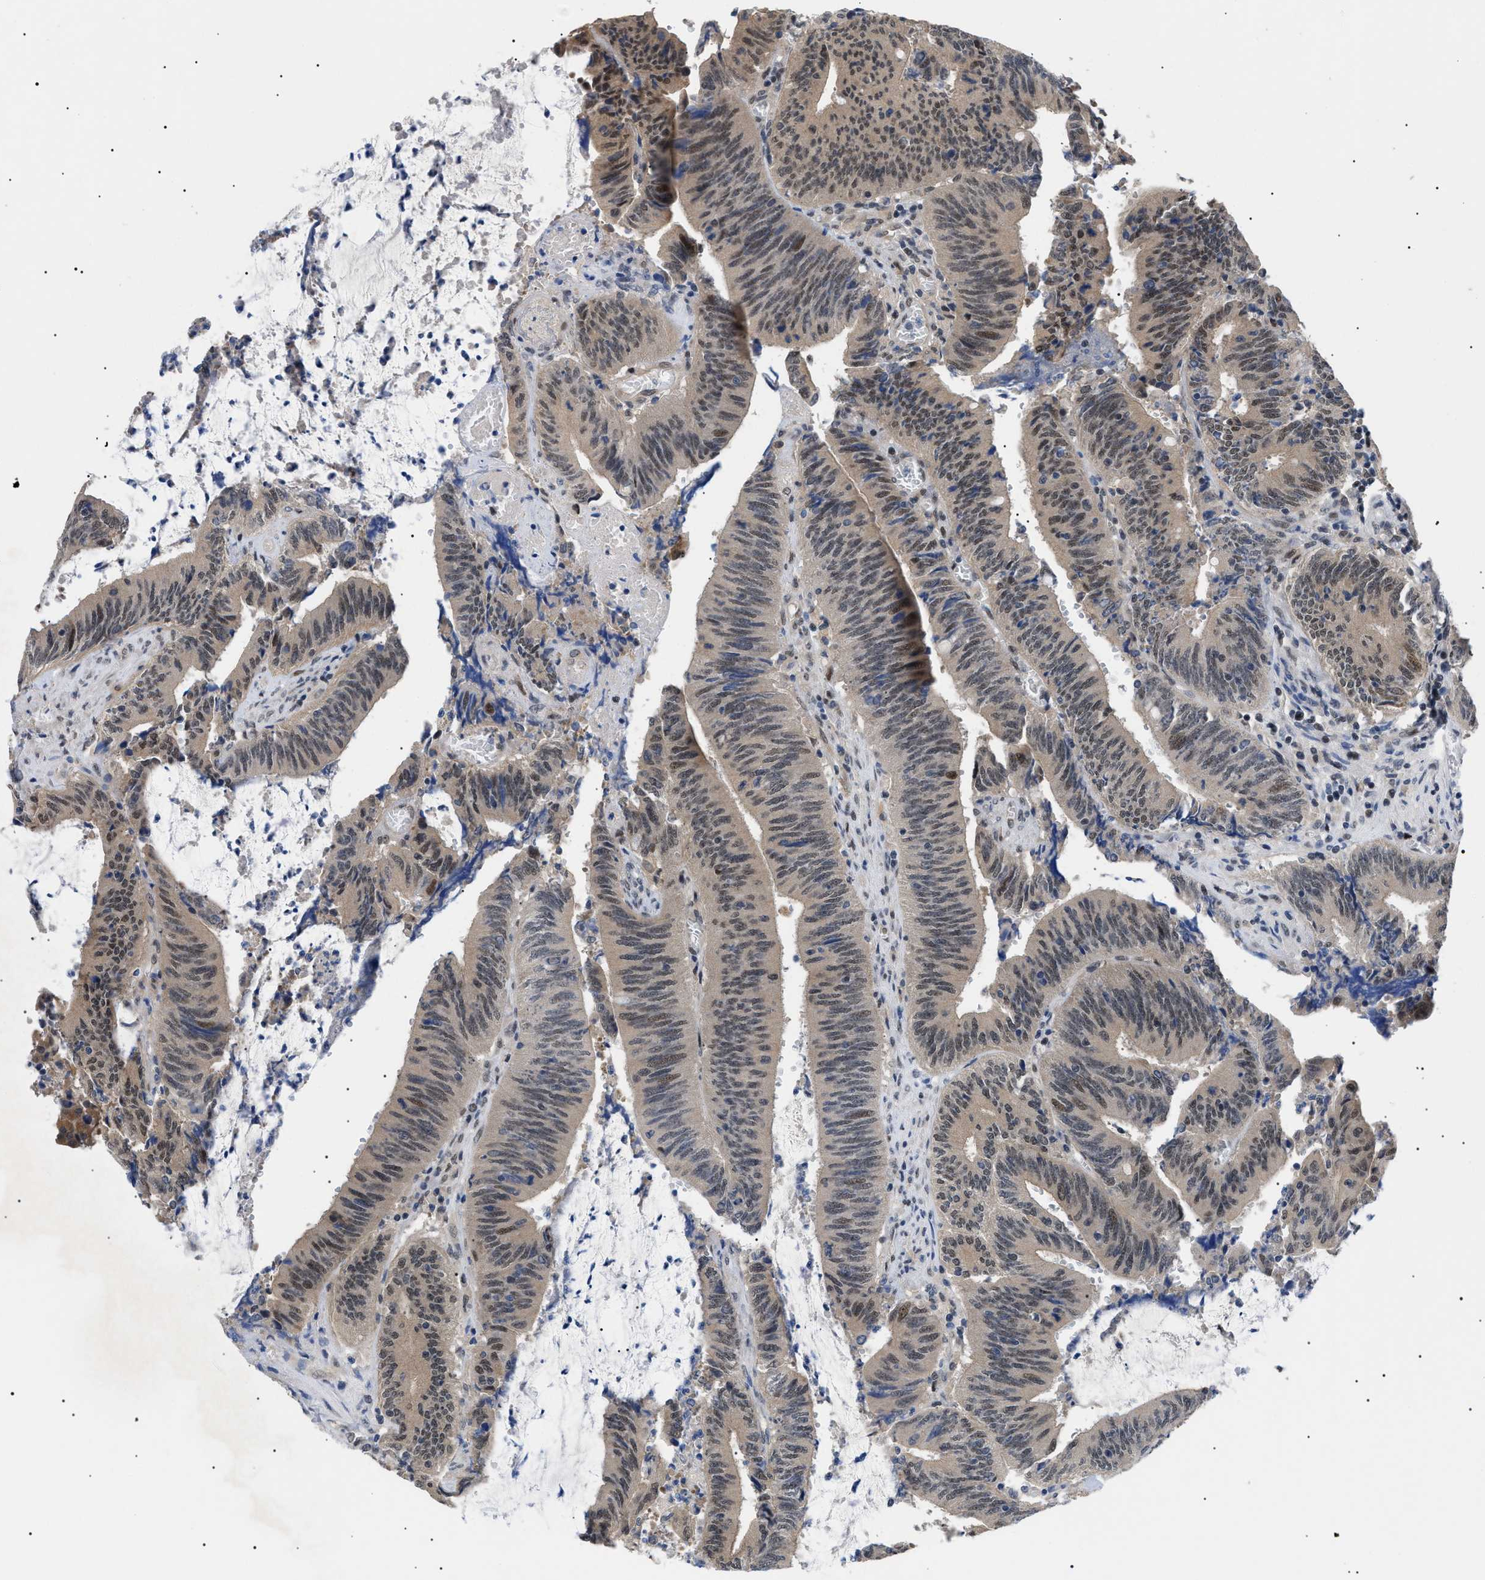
{"staining": {"intensity": "weak", "quantity": ">75%", "location": "cytoplasmic/membranous,nuclear"}, "tissue": "colorectal cancer", "cell_type": "Tumor cells", "image_type": "cancer", "snomed": [{"axis": "morphology", "description": "Normal tissue, NOS"}, {"axis": "morphology", "description": "Adenocarcinoma, NOS"}, {"axis": "topography", "description": "Rectum"}], "caption": "Adenocarcinoma (colorectal) was stained to show a protein in brown. There is low levels of weak cytoplasmic/membranous and nuclear expression in approximately >75% of tumor cells.", "gene": "GARRE1", "patient": {"sex": "female", "age": 66}}